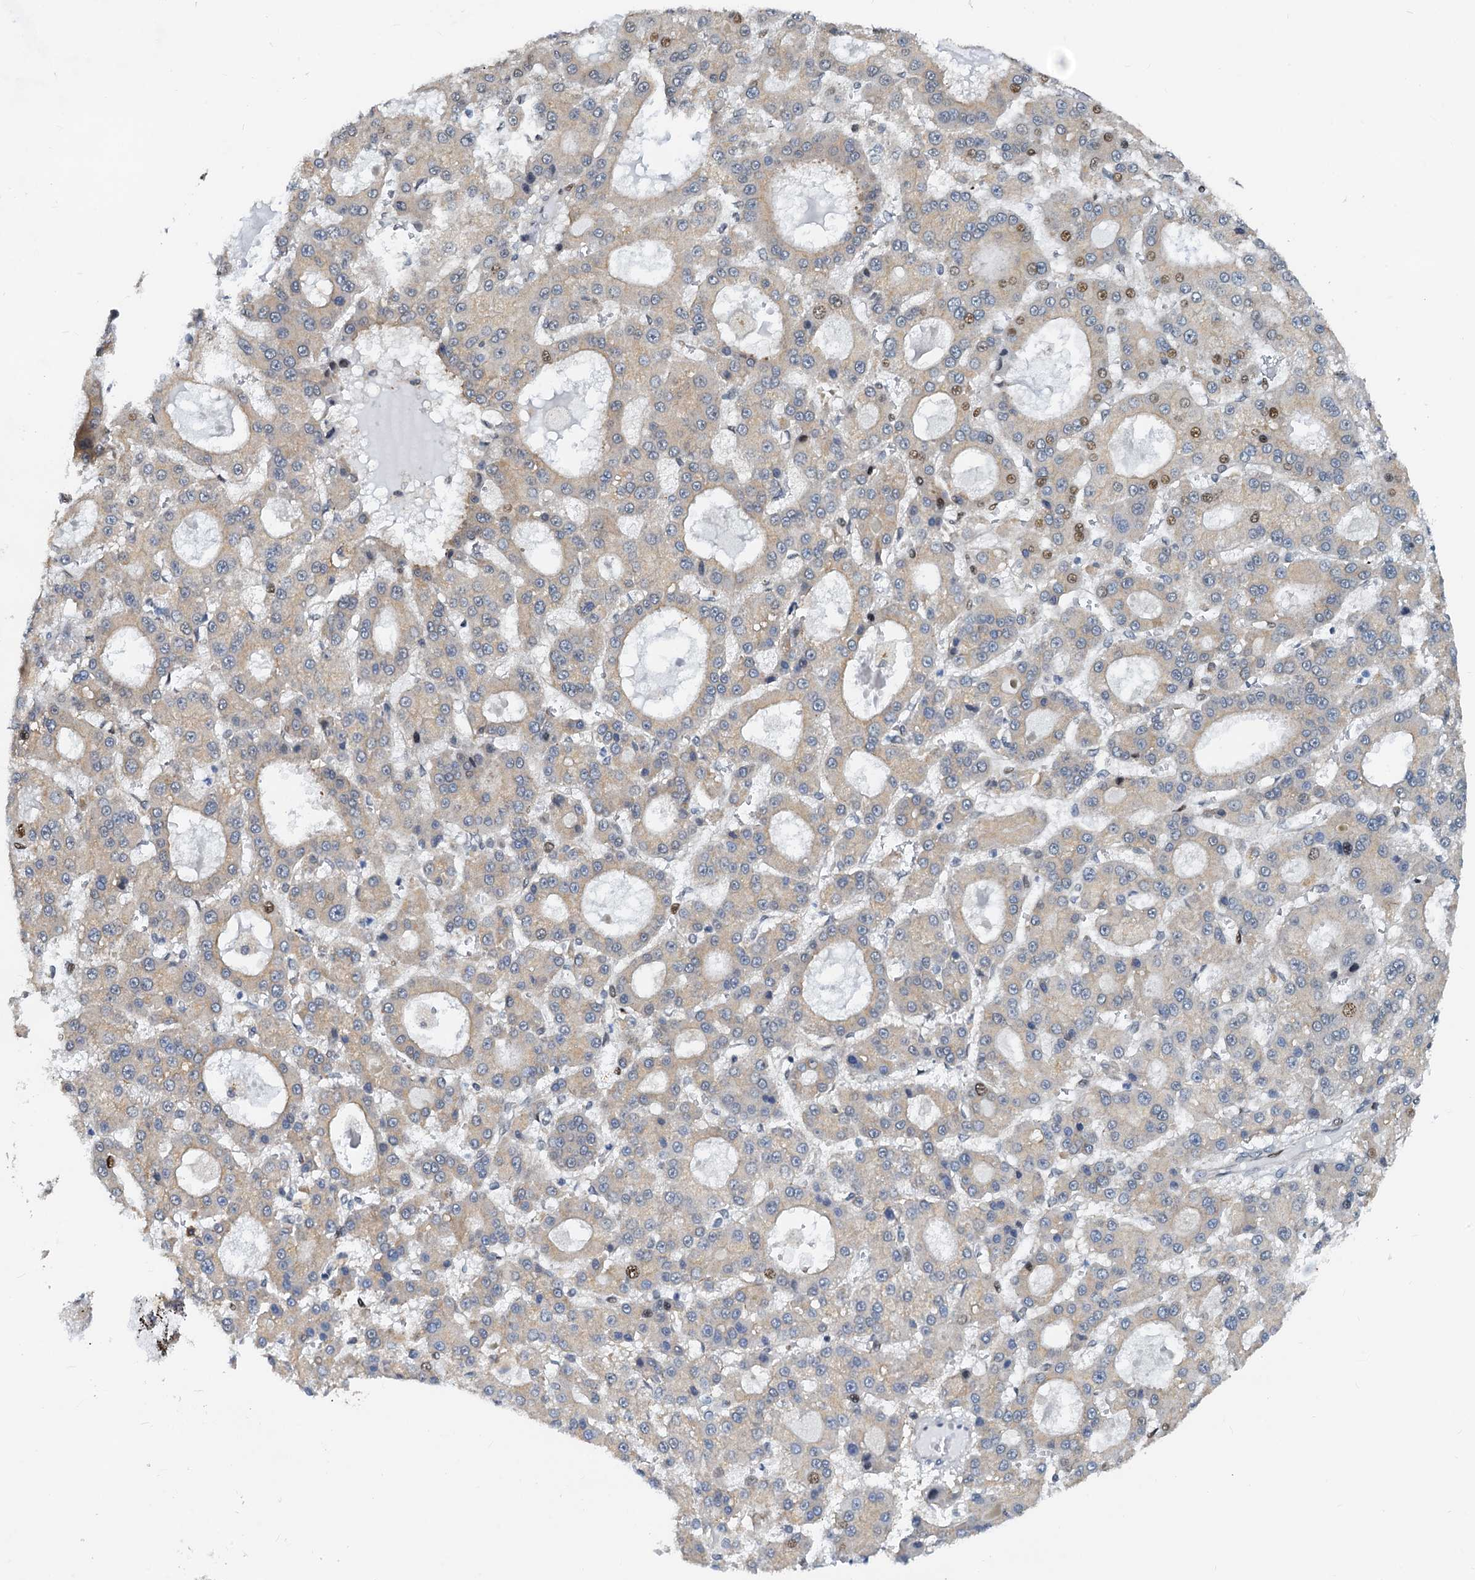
{"staining": {"intensity": "weak", "quantity": "<25%", "location": "cytoplasmic/membranous,nuclear"}, "tissue": "liver cancer", "cell_type": "Tumor cells", "image_type": "cancer", "snomed": [{"axis": "morphology", "description": "Carcinoma, Hepatocellular, NOS"}, {"axis": "topography", "description": "Liver"}], "caption": "IHC of liver hepatocellular carcinoma shows no expression in tumor cells.", "gene": "PTGES3", "patient": {"sex": "male", "age": 70}}